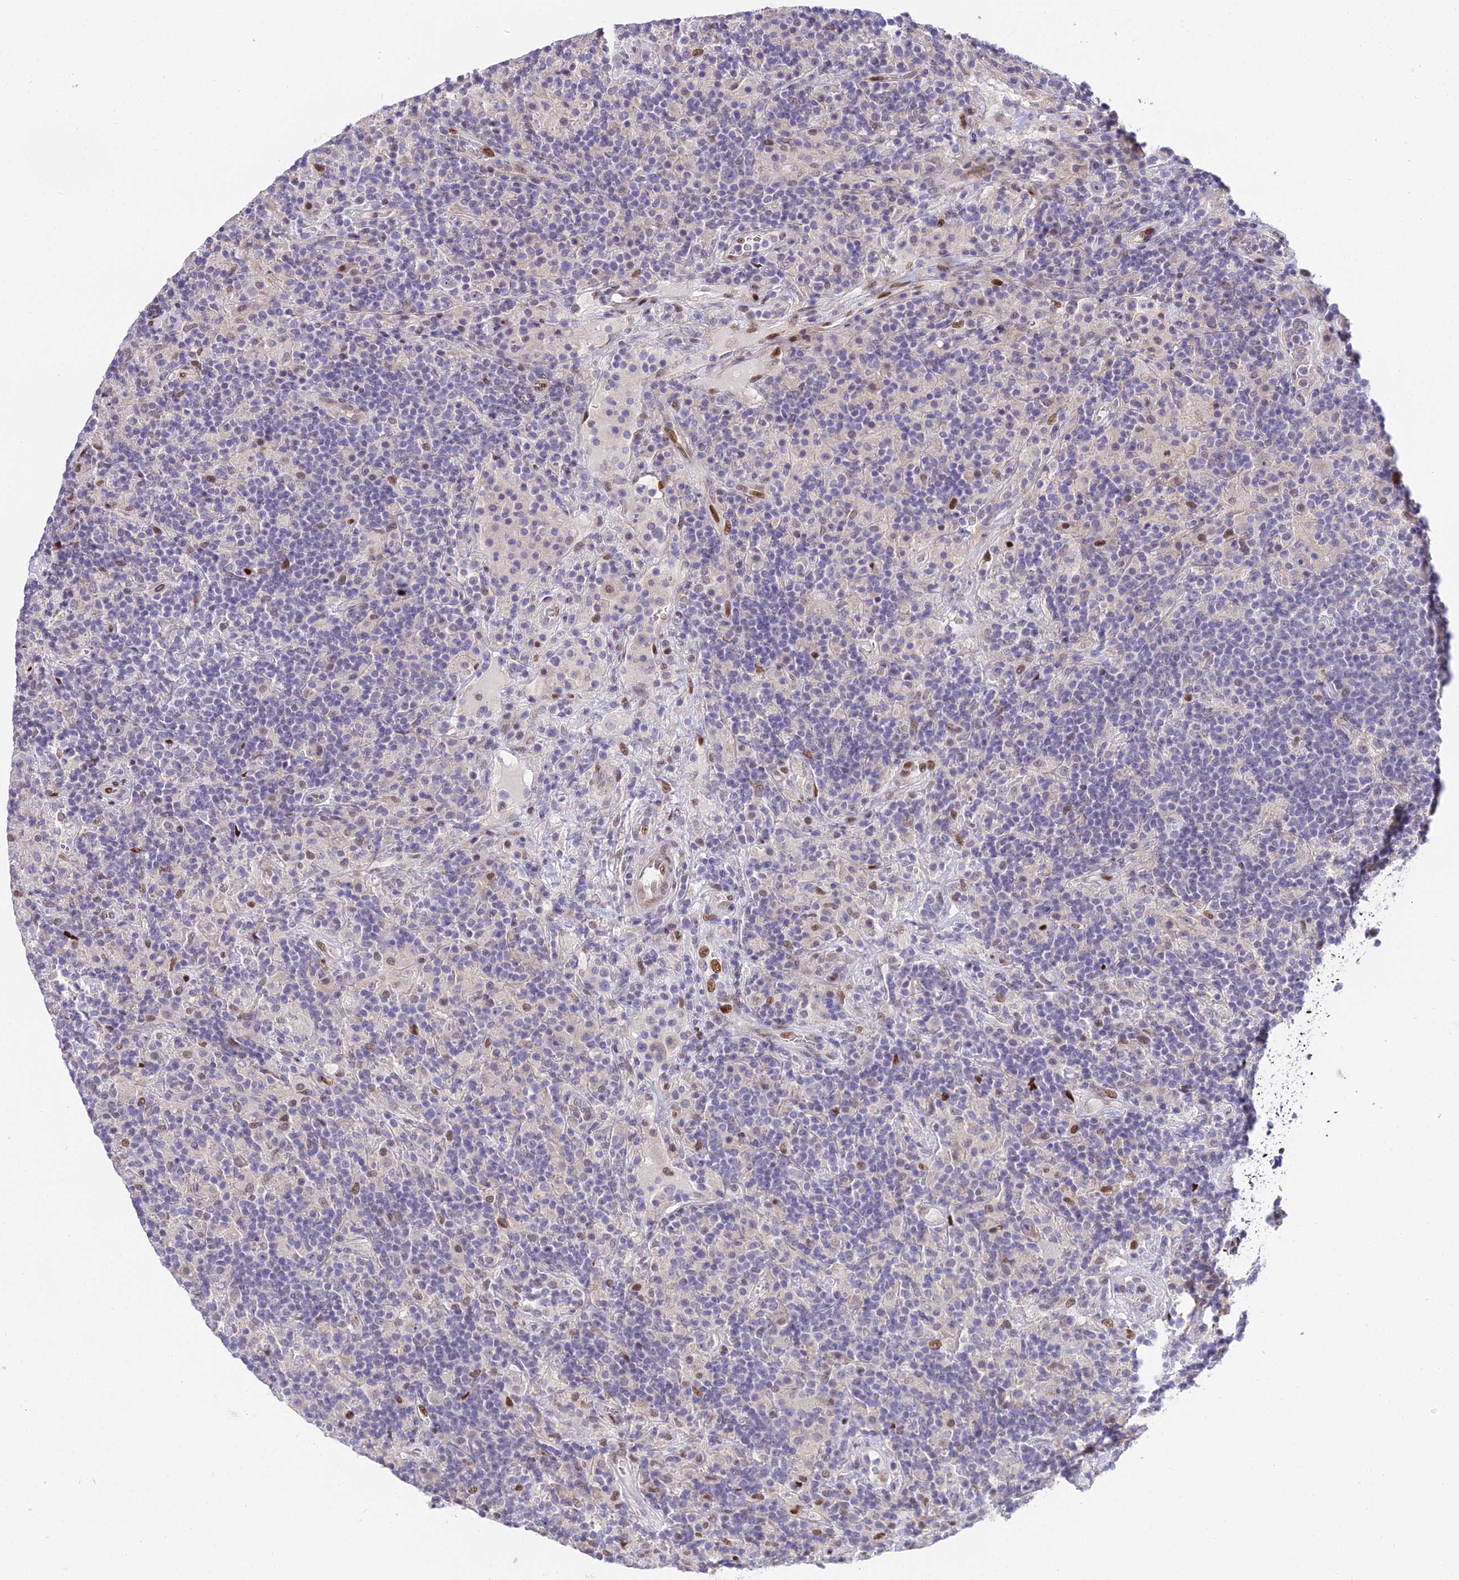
{"staining": {"intensity": "negative", "quantity": "none", "location": "none"}, "tissue": "lymphoma", "cell_type": "Tumor cells", "image_type": "cancer", "snomed": [{"axis": "morphology", "description": "Hodgkin's disease, NOS"}, {"axis": "topography", "description": "Lymph node"}], "caption": "IHC histopathology image of lymphoma stained for a protein (brown), which shows no staining in tumor cells.", "gene": "ZNF707", "patient": {"sex": "male", "age": 70}}